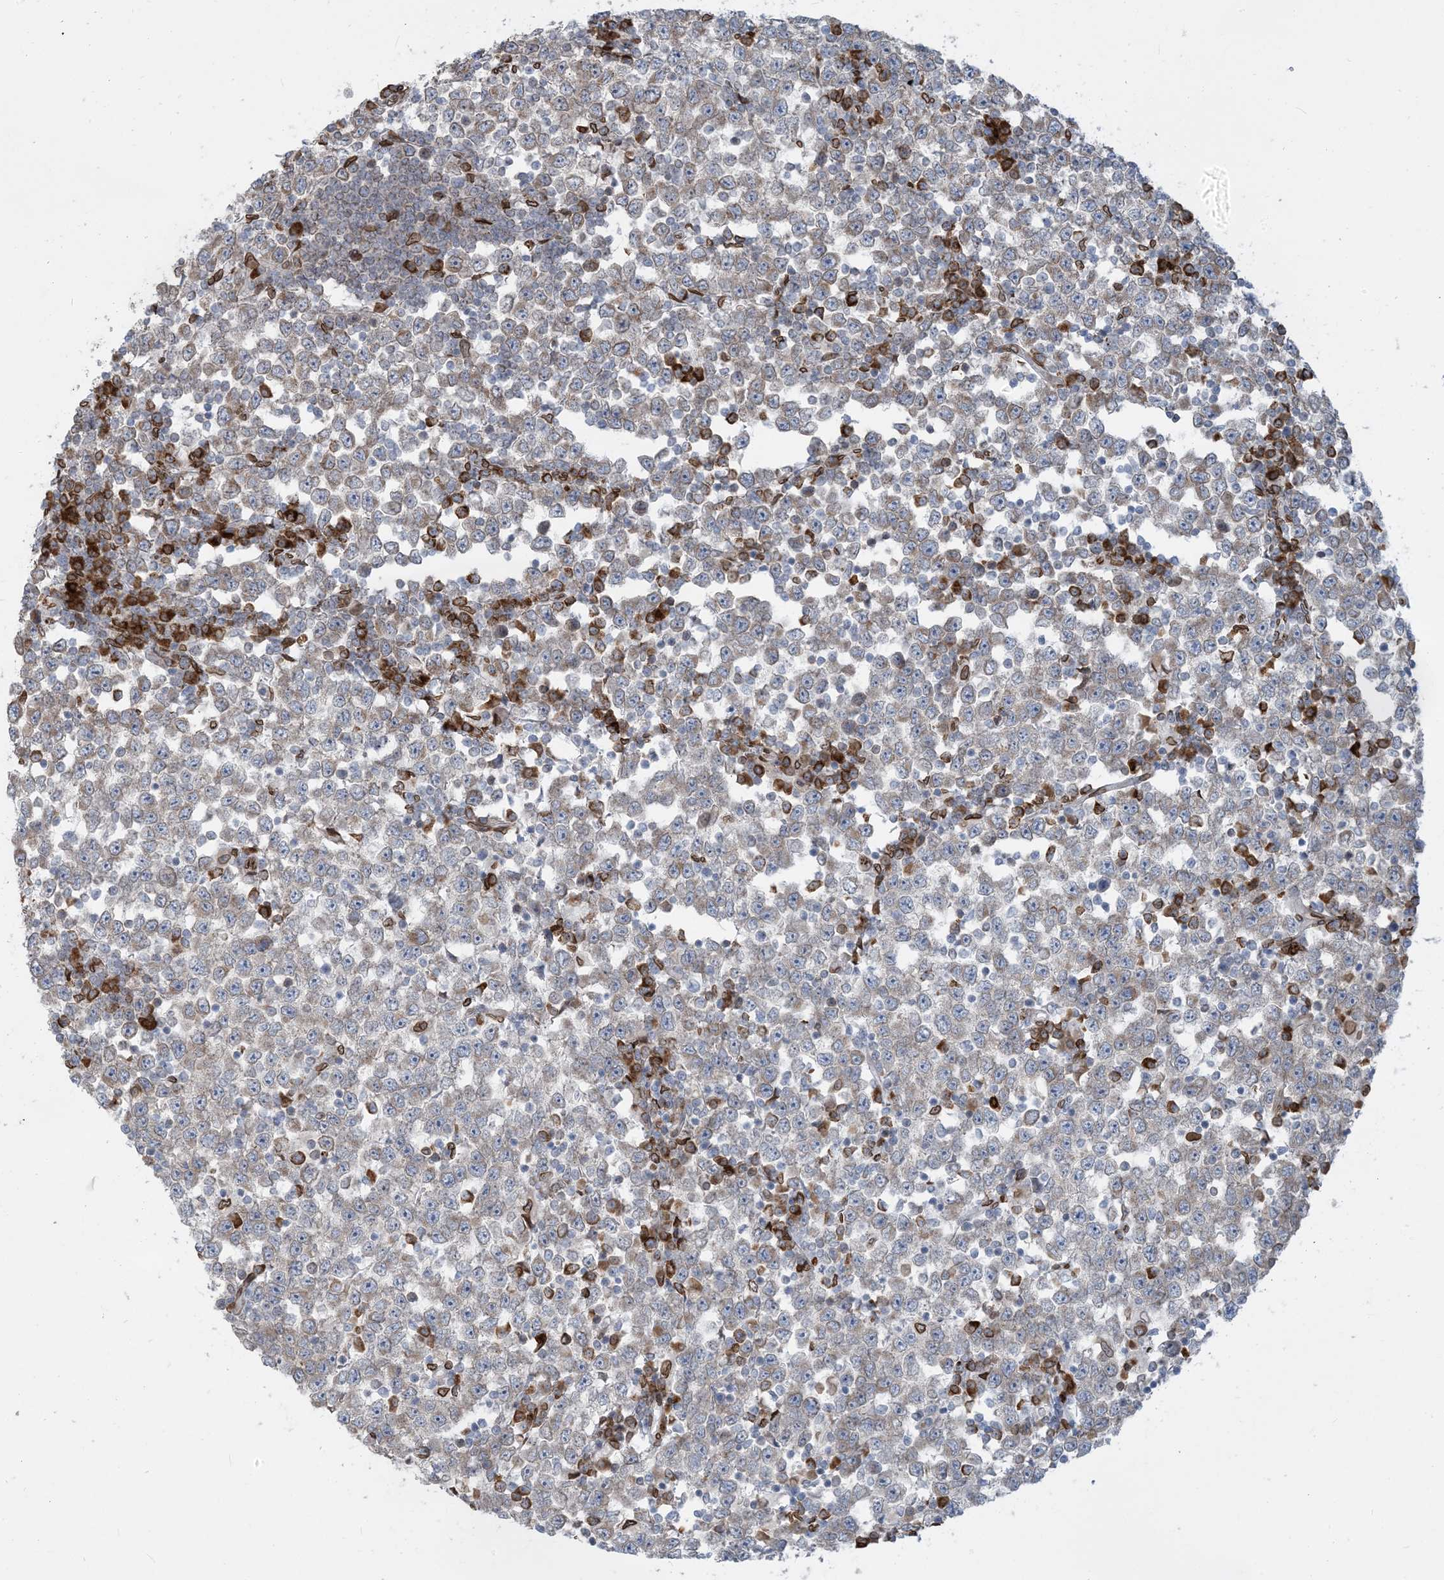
{"staining": {"intensity": "weak", "quantity": "<25%", "location": "cytoplasmic/membranous"}, "tissue": "testis cancer", "cell_type": "Tumor cells", "image_type": "cancer", "snomed": [{"axis": "morphology", "description": "Seminoma, NOS"}, {"axis": "topography", "description": "Testis"}], "caption": "There is no significant positivity in tumor cells of testis seminoma. The staining was performed using DAB to visualize the protein expression in brown, while the nuclei were stained in blue with hematoxylin (Magnification: 20x).", "gene": "WWP1", "patient": {"sex": "male", "age": 65}}